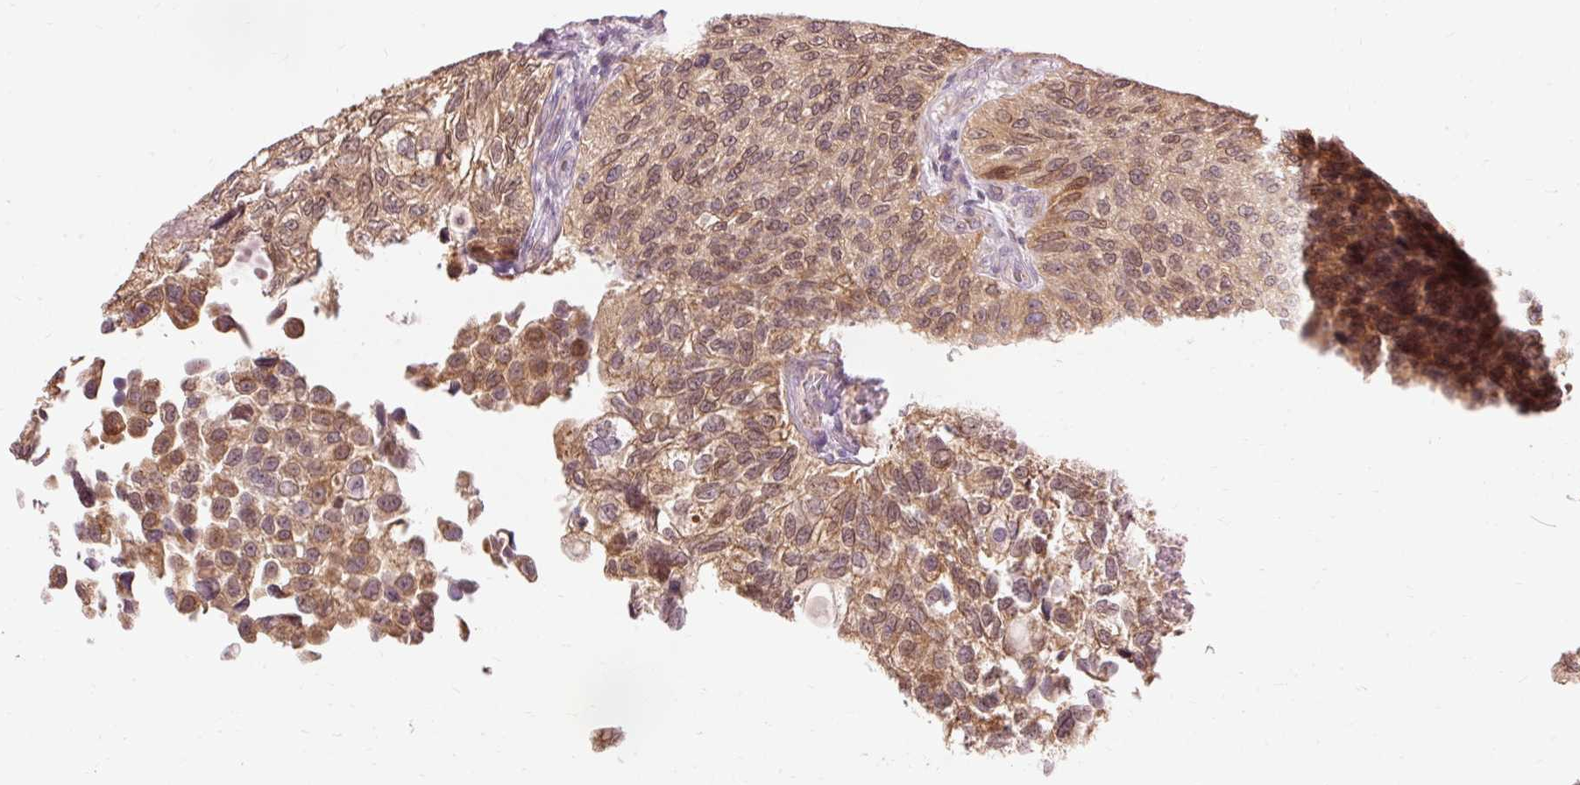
{"staining": {"intensity": "moderate", "quantity": ">75%", "location": "cytoplasmic/membranous,nuclear"}, "tissue": "urothelial cancer", "cell_type": "Tumor cells", "image_type": "cancer", "snomed": [{"axis": "morphology", "description": "Urothelial carcinoma, NOS"}, {"axis": "topography", "description": "Urinary bladder"}], "caption": "Urothelial cancer stained with a brown dye reveals moderate cytoplasmic/membranous and nuclear positive staining in approximately >75% of tumor cells.", "gene": "PRDX5", "patient": {"sex": "male", "age": 87}}